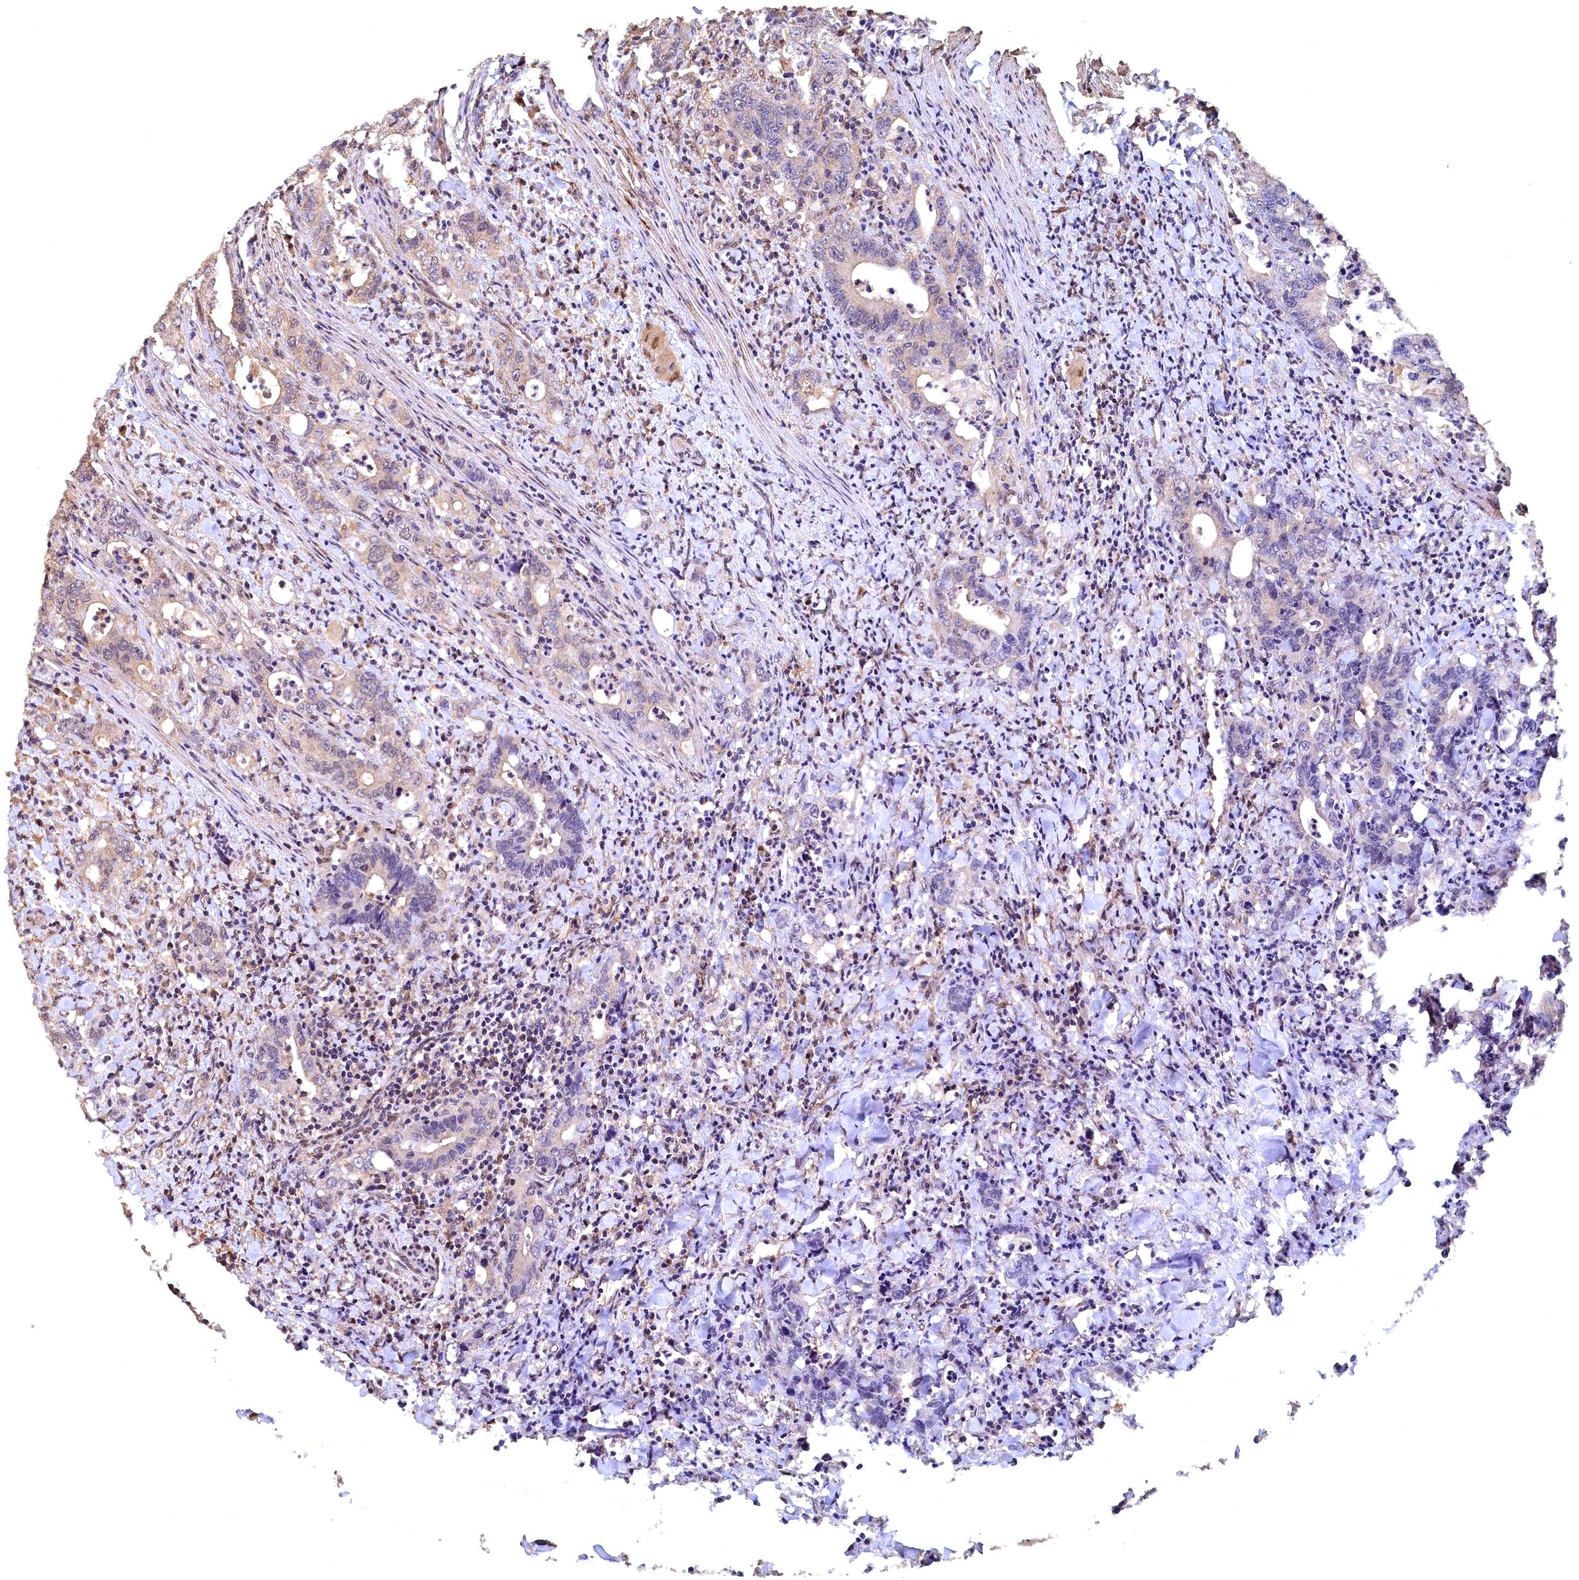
{"staining": {"intensity": "weak", "quantity": "<25%", "location": "cytoplasmic/membranous"}, "tissue": "colorectal cancer", "cell_type": "Tumor cells", "image_type": "cancer", "snomed": [{"axis": "morphology", "description": "Adenocarcinoma, NOS"}, {"axis": "topography", "description": "Colon"}], "caption": "A high-resolution micrograph shows immunohistochemistry staining of colorectal cancer (adenocarcinoma), which demonstrates no significant staining in tumor cells.", "gene": "UBL7", "patient": {"sex": "female", "age": 75}}